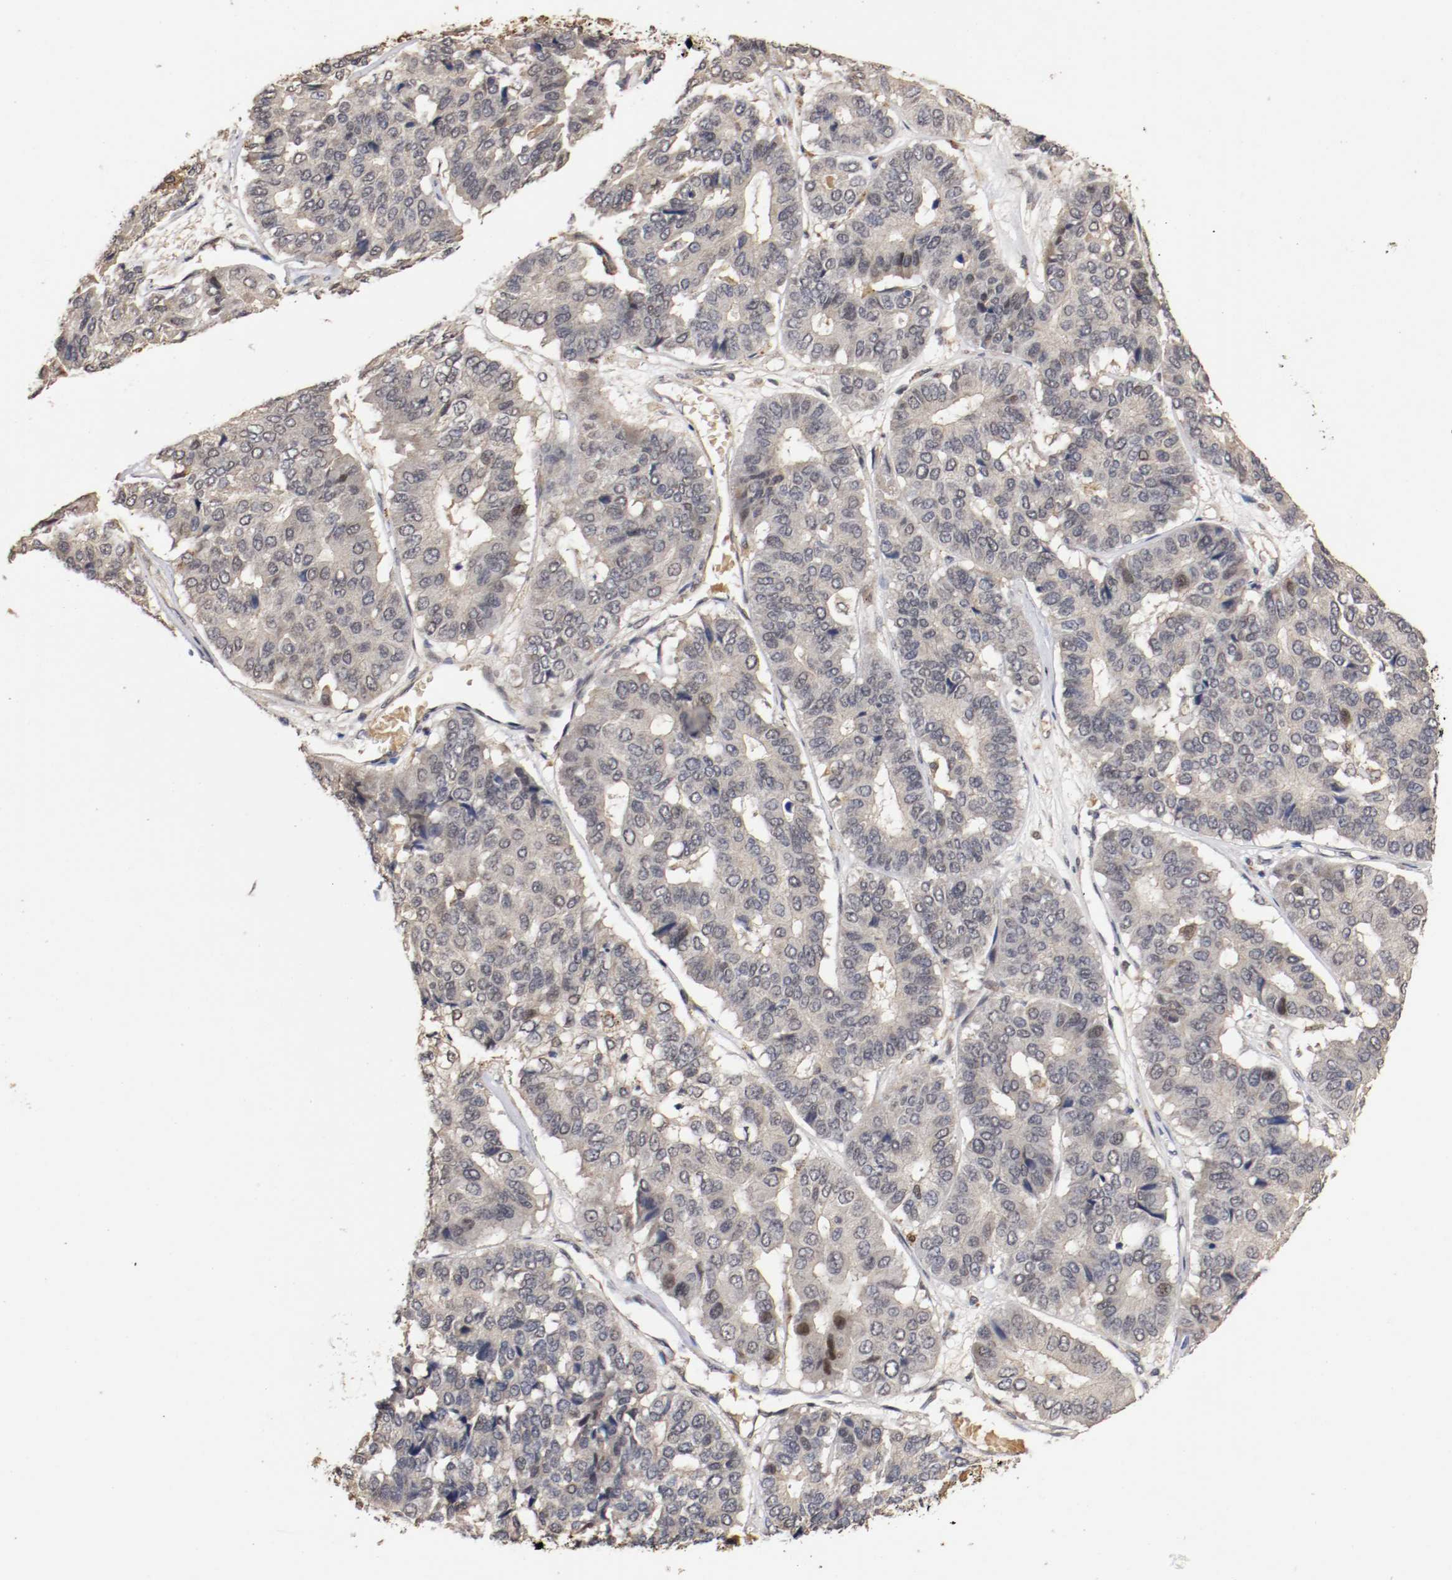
{"staining": {"intensity": "weak", "quantity": "25%-75%", "location": "cytoplasmic/membranous,nuclear"}, "tissue": "pancreatic cancer", "cell_type": "Tumor cells", "image_type": "cancer", "snomed": [{"axis": "morphology", "description": "Adenocarcinoma, NOS"}, {"axis": "topography", "description": "Pancreas"}], "caption": "Immunohistochemistry of pancreatic cancer (adenocarcinoma) demonstrates low levels of weak cytoplasmic/membranous and nuclear staining in approximately 25%-75% of tumor cells.", "gene": "TNFRSF1B", "patient": {"sex": "male", "age": 50}}